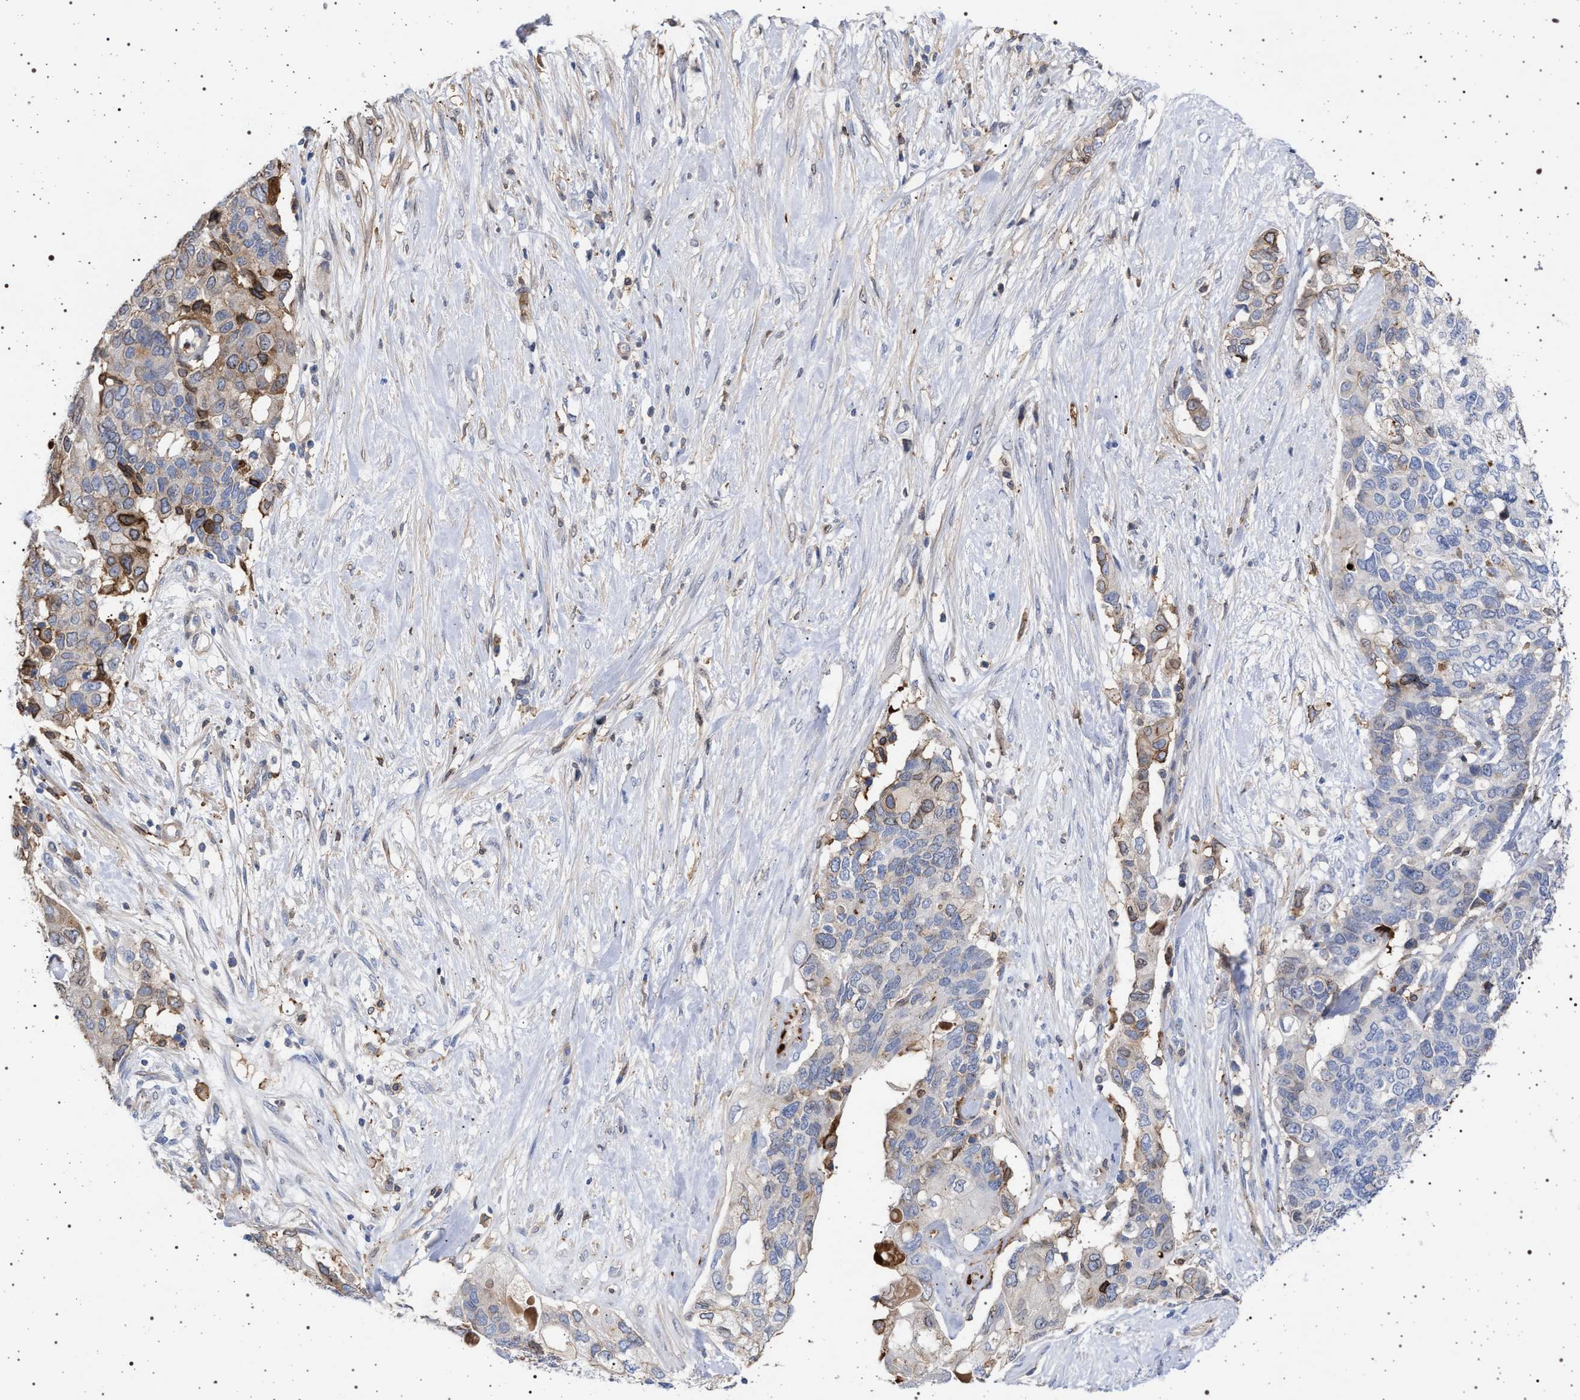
{"staining": {"intensity": "weak", "quantity": "<25%", "location": "cytoplasmic/membranous"}, "tissue": "pancreatic cancer", "cell_type": "Tumor cells", "image_type": "cancer", "snomed": [{"axis": "morphology", "description": "Adenocarcinoma, NOS"}, {"axis": "topography", "description": "Pancreas"}], "caption": "DAB immunohistochemical staining of human pancreatic adenocarcinoma demonstrates no significant positivity in tumor cells.", "gene": "PLG", "patient": {"sex": "female", "age": 56}}